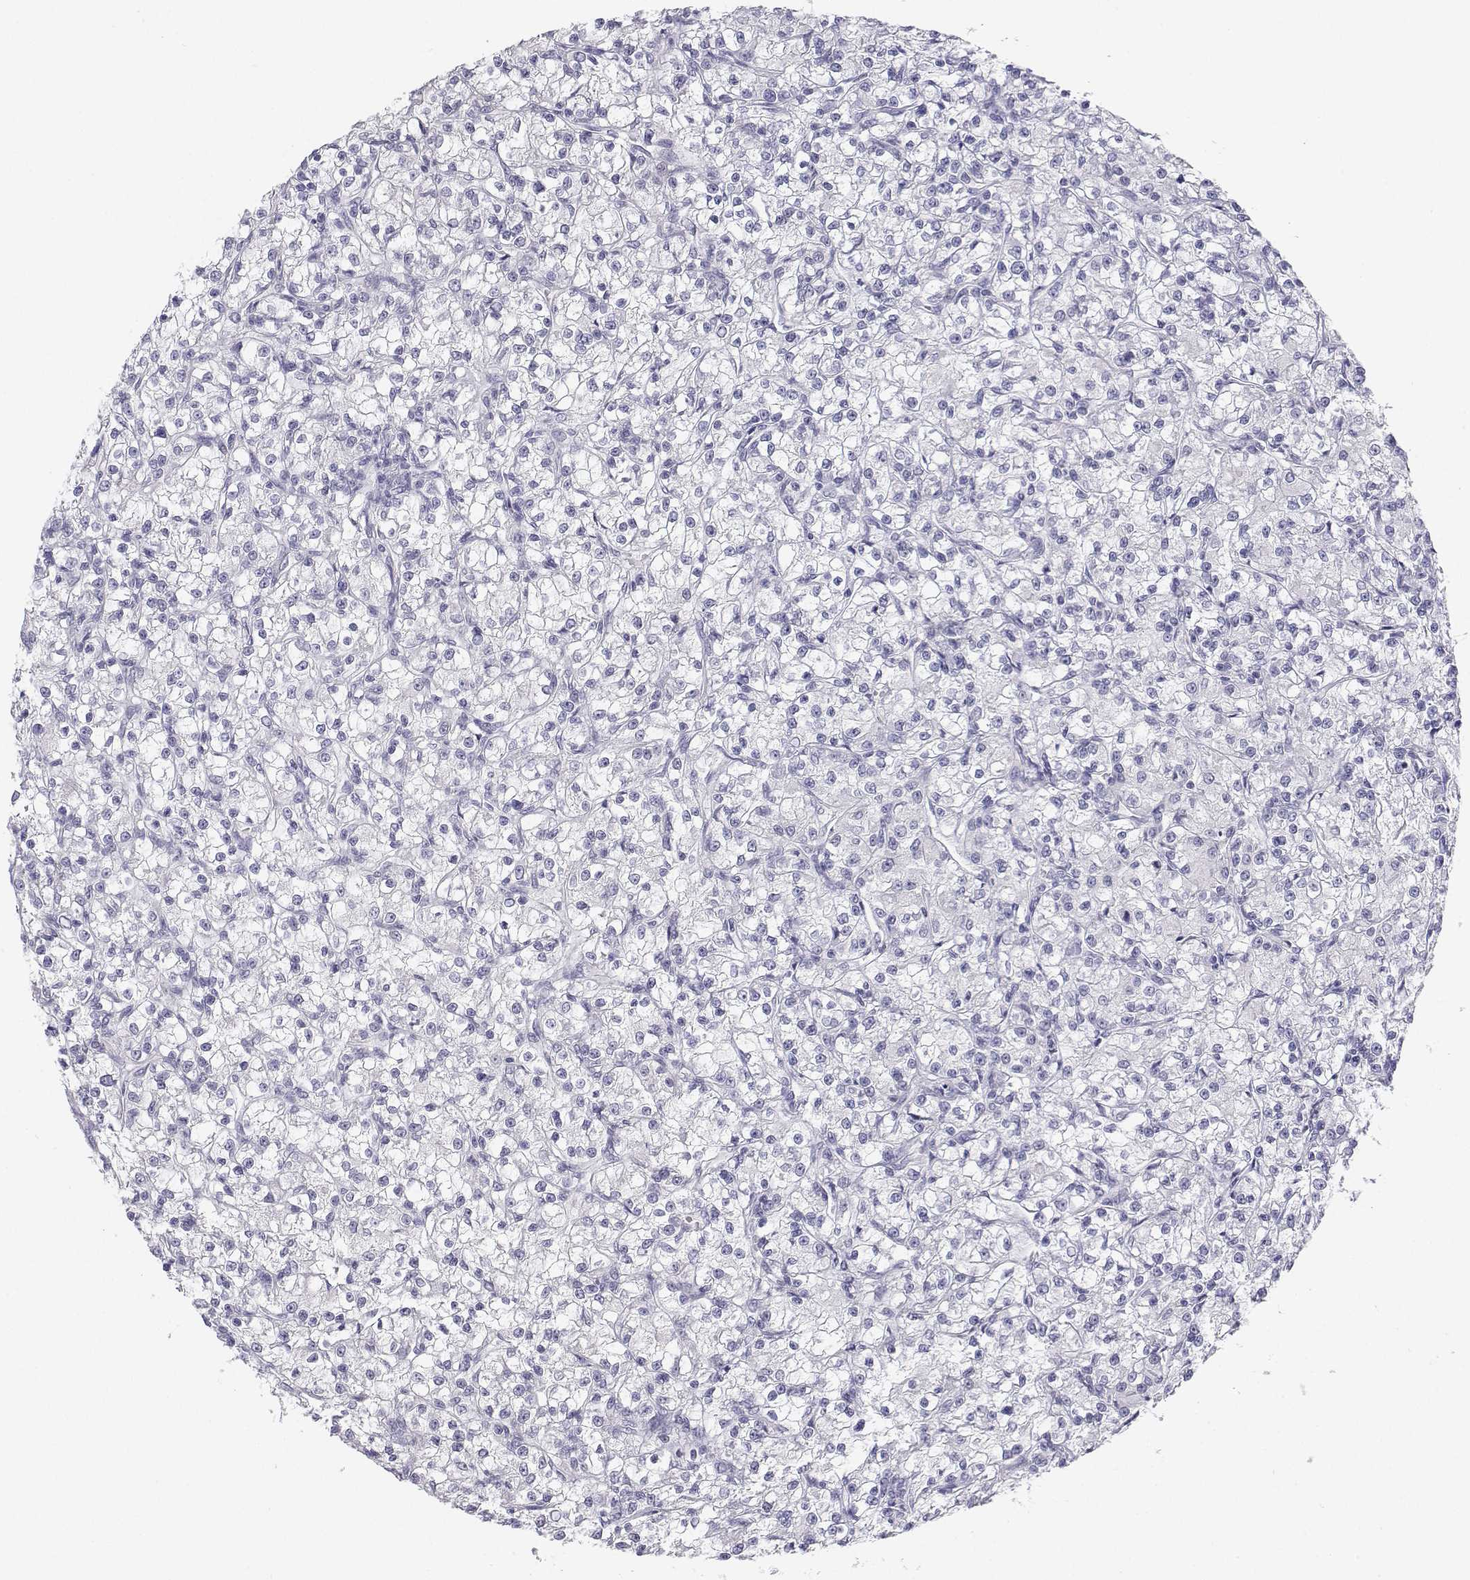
{"staining": {"intensity": "negative", "quantity": "none", "location": "none"}, "tissue": "renal cancer", "cell_type": "Tumor cells", "image_type": "cancer", "snomed": [{"axis": "morphology", "description": "Adenocarcinoma, NOS"}, {"axis": "topography", "description": "Kidney"}], "caption": "Histopathology image shows no protein positivity in tumor cells of renal cancer (adenocarcinoma) tissue. (DAB (3,3'-diaminobenzidine) IHC with hematoxylin counter stain).", "gene": "TTN", "patient": {"sex": "female", "age": 59}}